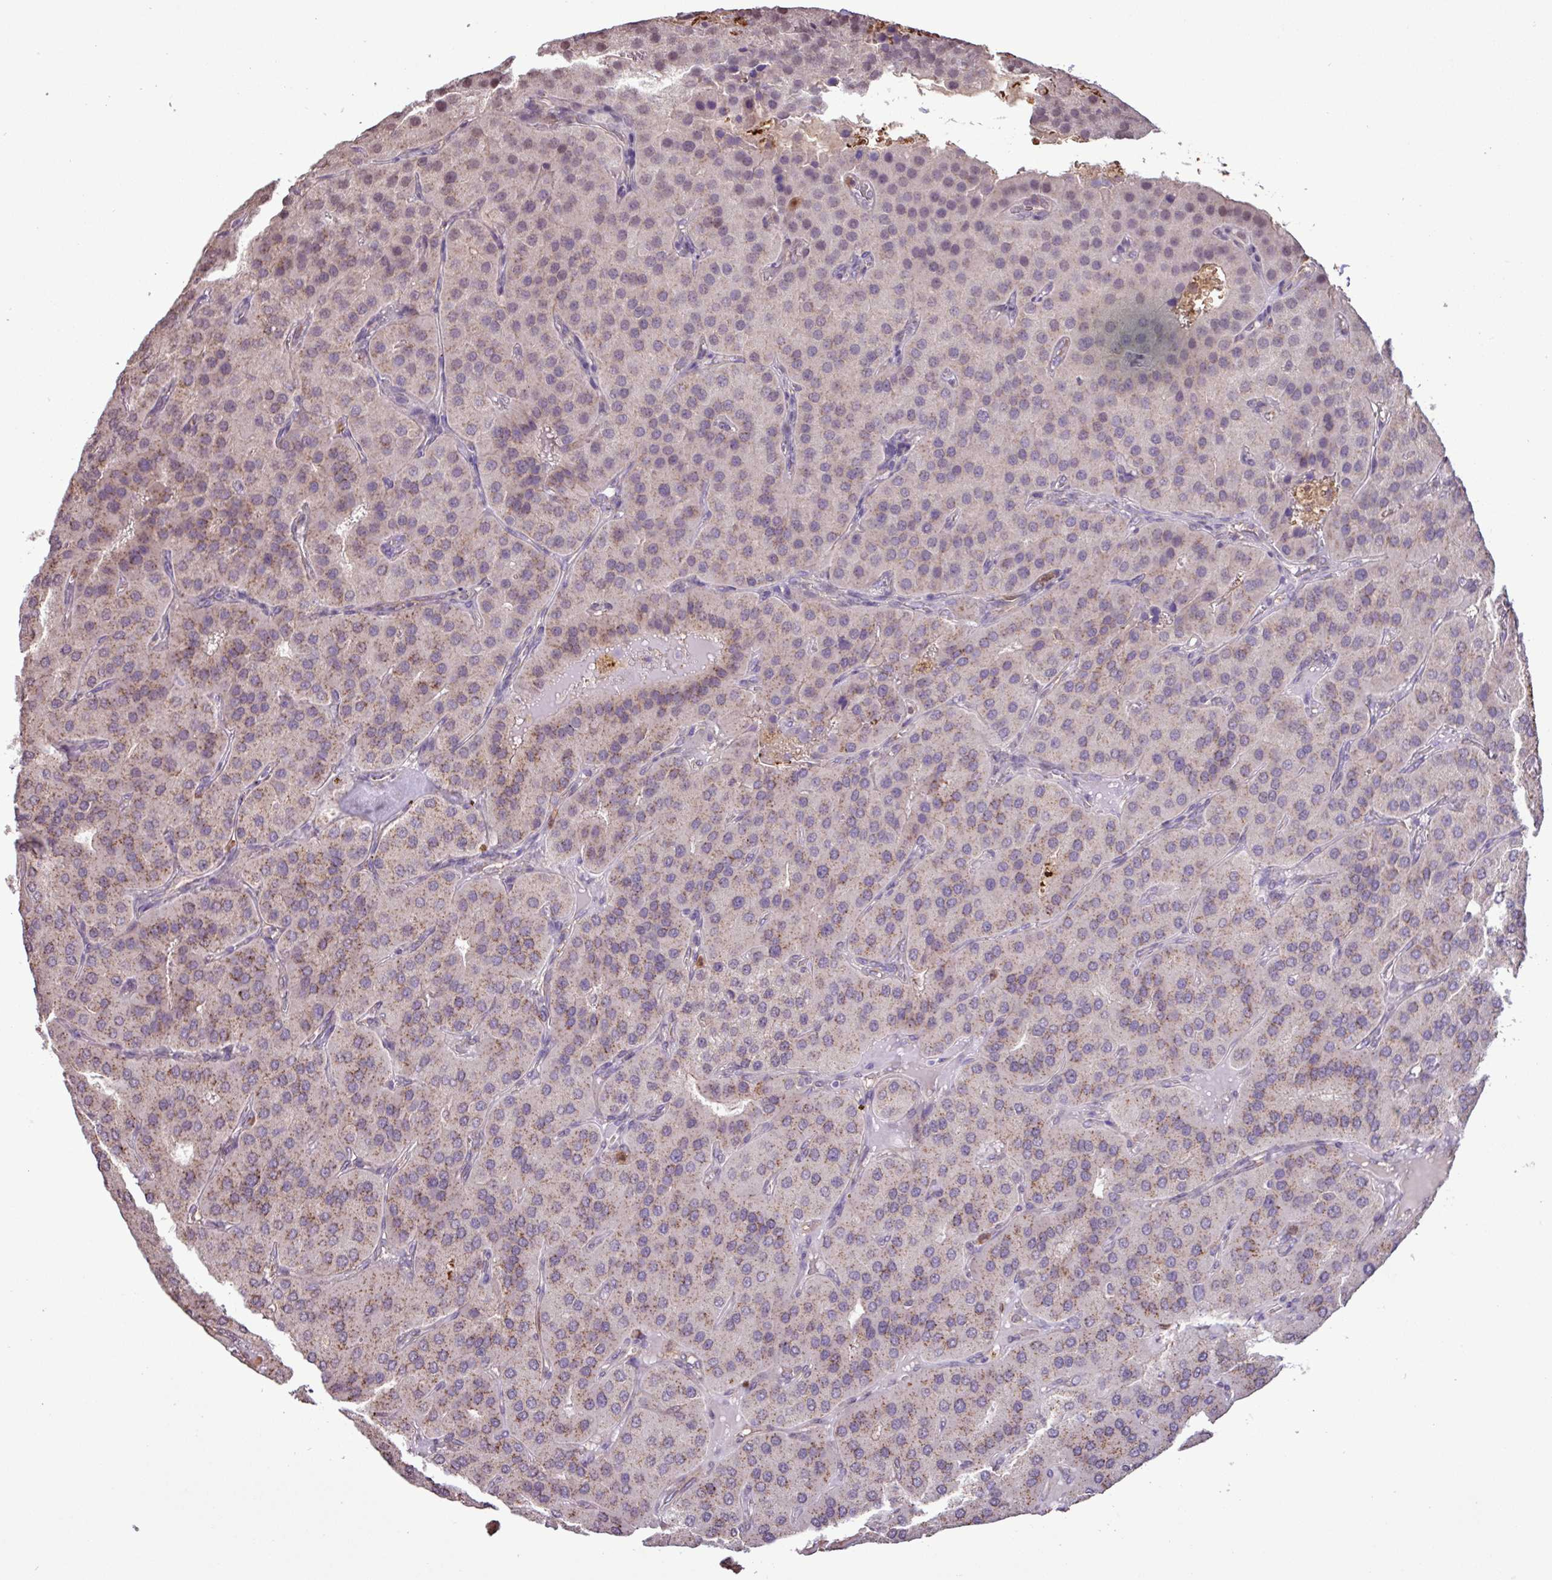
{"staining": {"intensity": "weak", "quantity": "25%-75%", "location": "cytoplasmic/membranous"}, "tissue": "parathyroid gland", "cell_type": "Glandular cells", "image_type": "normal", "snomed": [{"axis": "morphology", "description": "Normal tissue, NOS"}, {"axis": "morphology", "description": "Adenoma, NOS"}, {"axis": "topography", "description": "Parathyroid gland"}], "caption": "This image shows normal parathyroid gland stained with immunohistochemistry to label a protein in brown. The cytoplasmic/membranous of glandular cells show weak positivity for the protein. Nuclei are counter-stained blue.", "gene": "CHST11", "patient": {"sex": "female", "age": 86}}